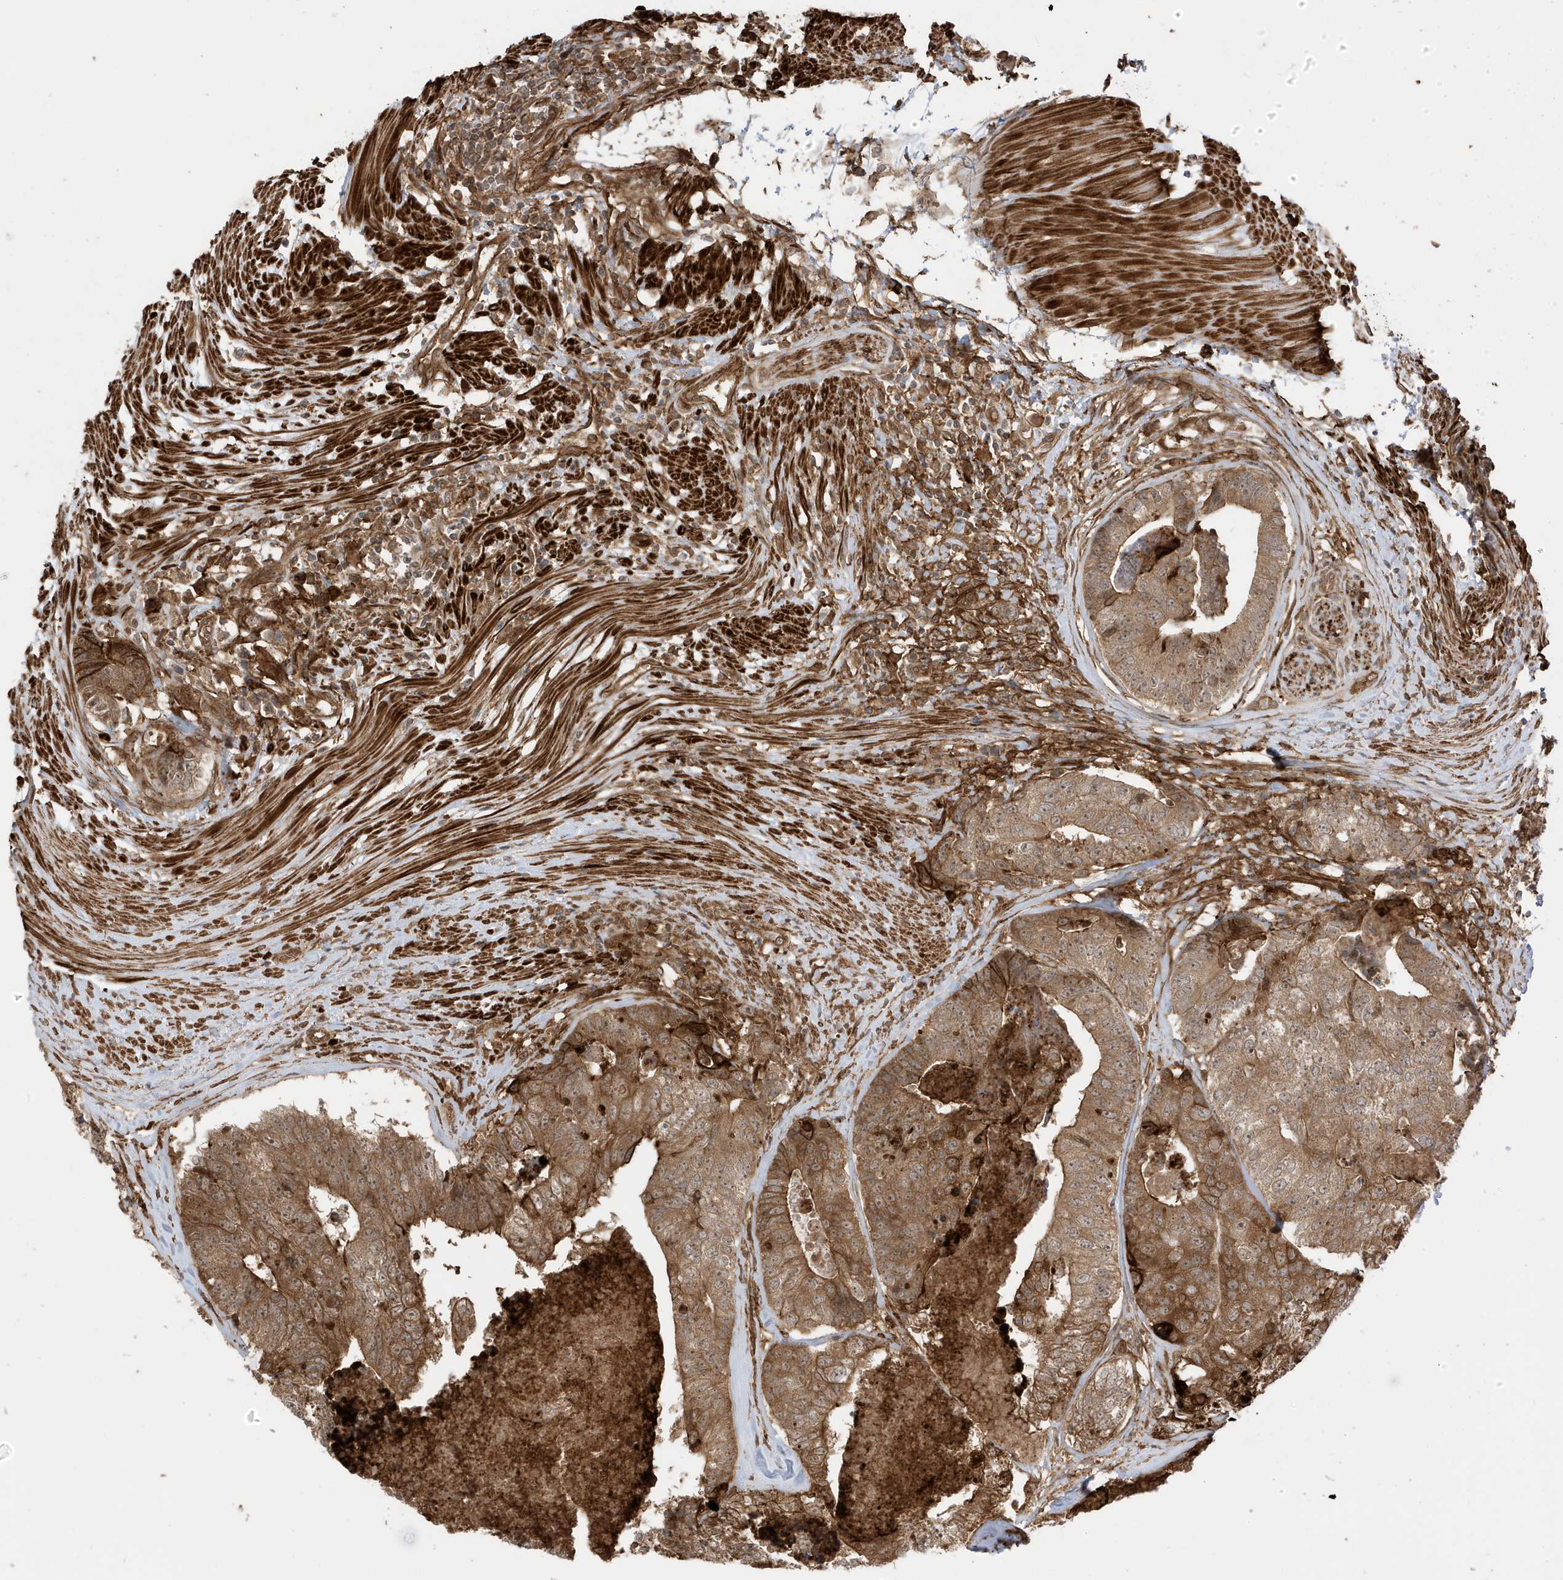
{"staining": {"intensity": "moderate", "quantity": ">75%", "location": "cytoplasmic/membranous"}, "tissue": "colorectal cancer", "cell_type": "Tumor cells", "image_type": "cancer", "snomed": [{"axis": "morphology", "description": "Adenocarcinoma, NOS"}, {"axis": "topography", "description": "Colon"}], "caption": "A medium amount of moderate cytoplasmic/membranous positivity is seen in about >75% of tumor cells in colorectal adenocarcinoma tissue. Ihc stains the protein of interest in brown and the nuclei are stained blue.", "gene": "CDC42EP3", "patient": {"sex": "female", "age": 67}}